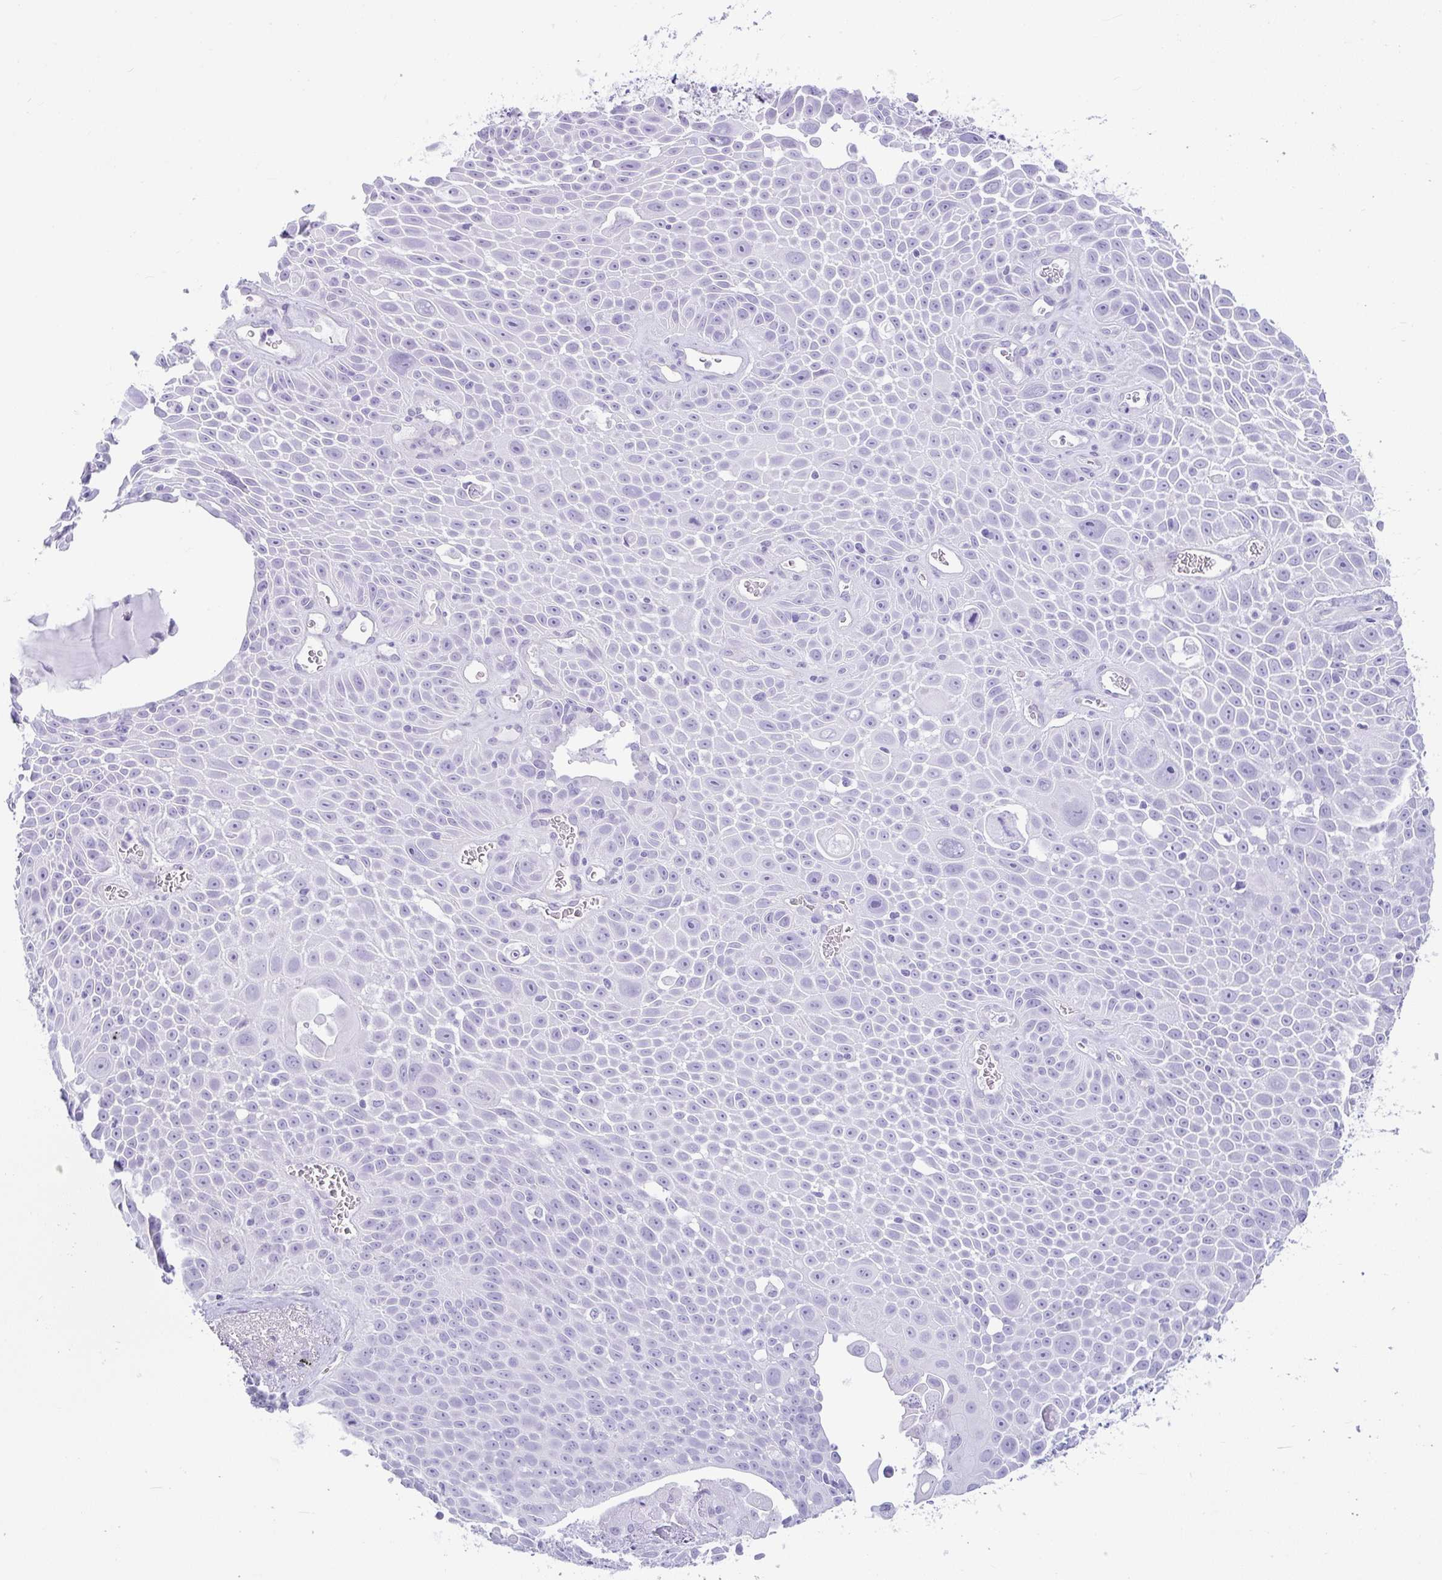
{"staining": {"intensity": "negative", "quantity": "none", "location": "none"}, "tissue": "lung cancer", "cell_type": "Tumor cells", "image_type": "cancer", "snomed": [{"axis": "morphology", "description": "Squamous cell carcinoma, NOS"}, {"axis": "morphology", "description": "Squamous cell carcinoma, metastatic, NOS"}, {"axis": "topography", "description": "Lymph node"}, {"axis": "topography", "description": "Lung"}], "caption": "Protein analysis of squamous cell carcinoma (lung) displays no significant staining in tumor cells. The staining was performed using DAB to visualize the protein expression in brown, while the nuclei were stained in blue with hematoxylin (Magnification: 20x).", "gene": "RASL10A", "patient": {"sex": "female", "age": 62}}